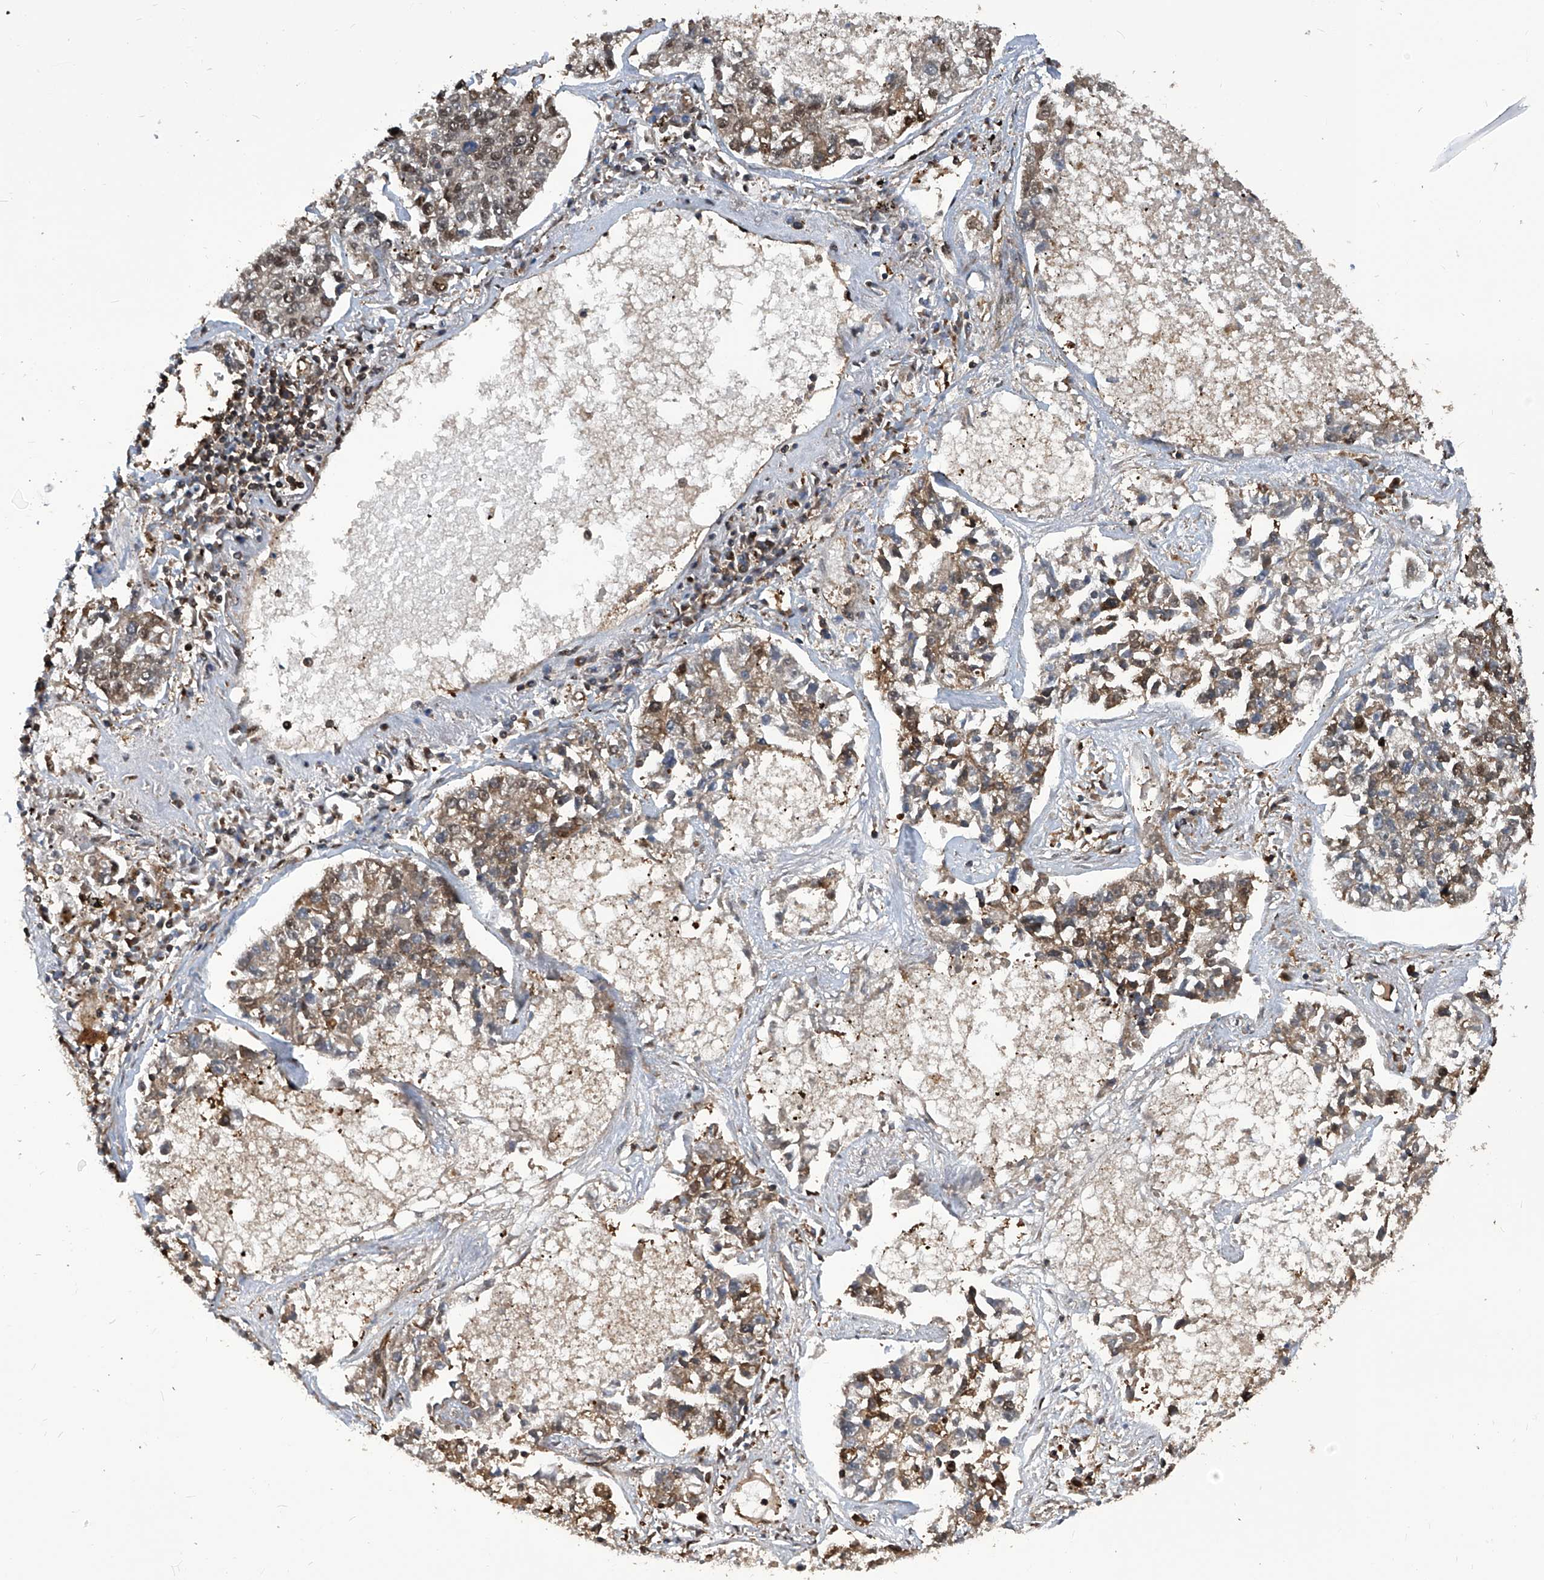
{"staining": {"intensity": "moderate", "quantity": ">75%", "location": "cytoplasmic/membranous,nuclear"}, "tissue": "lung cancer", "cell_type": "Tumor cells", "image_type": "cancer", "snomed": [{"axis": "morphology", "description": "Adenocarcinoma, NOS"}, {"axis": "topography", "description": "Lung"}], "caption": "Tumor cells demonstrate medium levels of moderate cytoplasmic/membranous and nuclear positivity in approximately >75% of cells in human lung adenocarcinoma.", "gene": "PSMB1", "patient": {"sex": "male", "age": 49}}